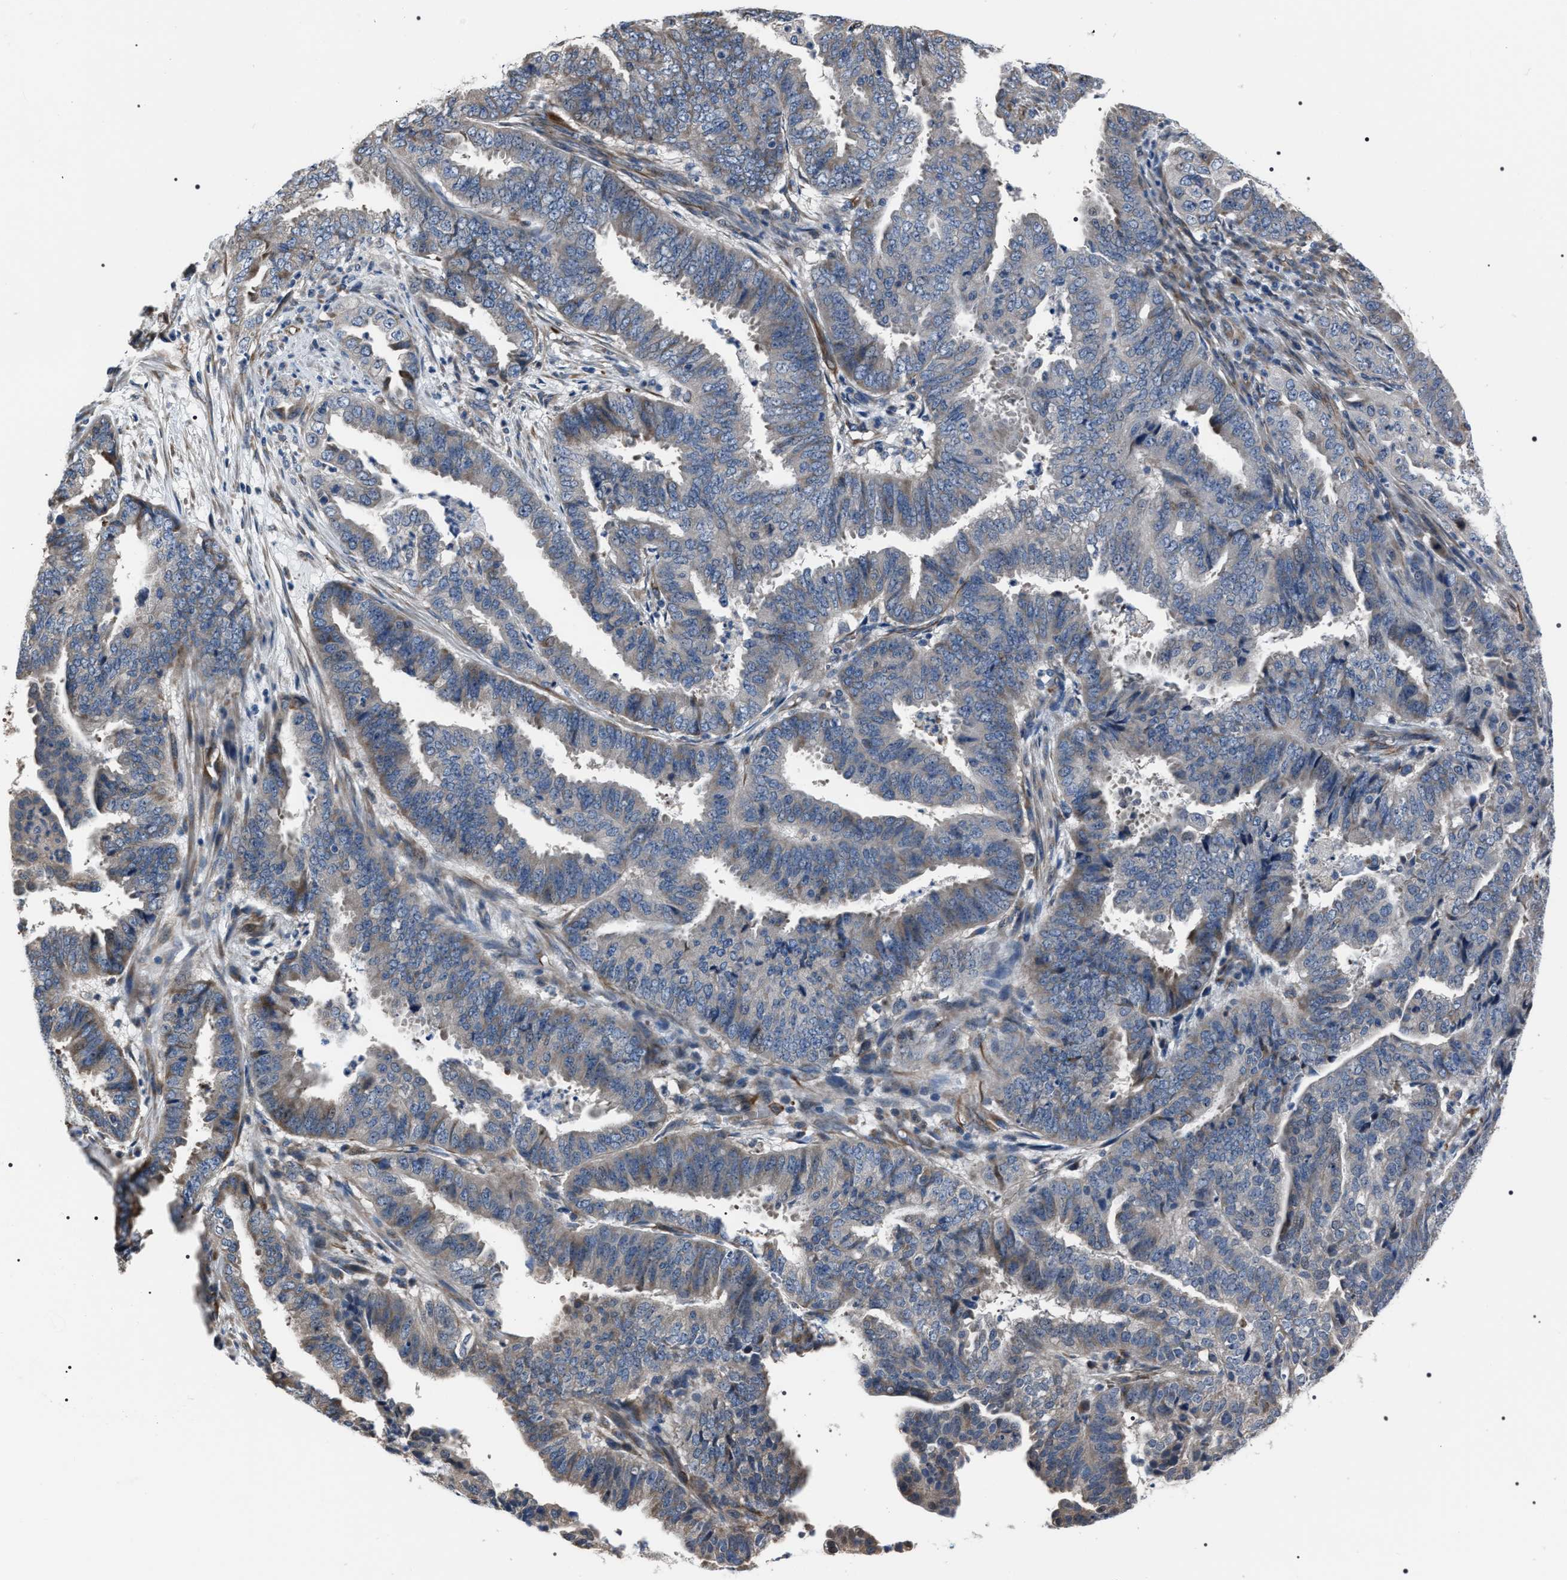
{"staining": {"intensity": "weak", "quantity": "<25%", "location": "cytoplasmic/membranous"}, "tissue": "endometrial cancer", "cell_type": "Tumor cells", "image_type": "cancer", "snomed": [{"axis": "morphology", "description": "Adenocarcinoma, NOS"}, {"axis": "topography", "description": "Endometrium"}], "caption": "A high-resolution micrograph shows IHC staining of endometrial cancer, which demonstrates no significant positivity in tumor cells. Nuclei are stained in blue.", "gene": "PKD1L1", "patient": {"sex": "female", "age": 51}}